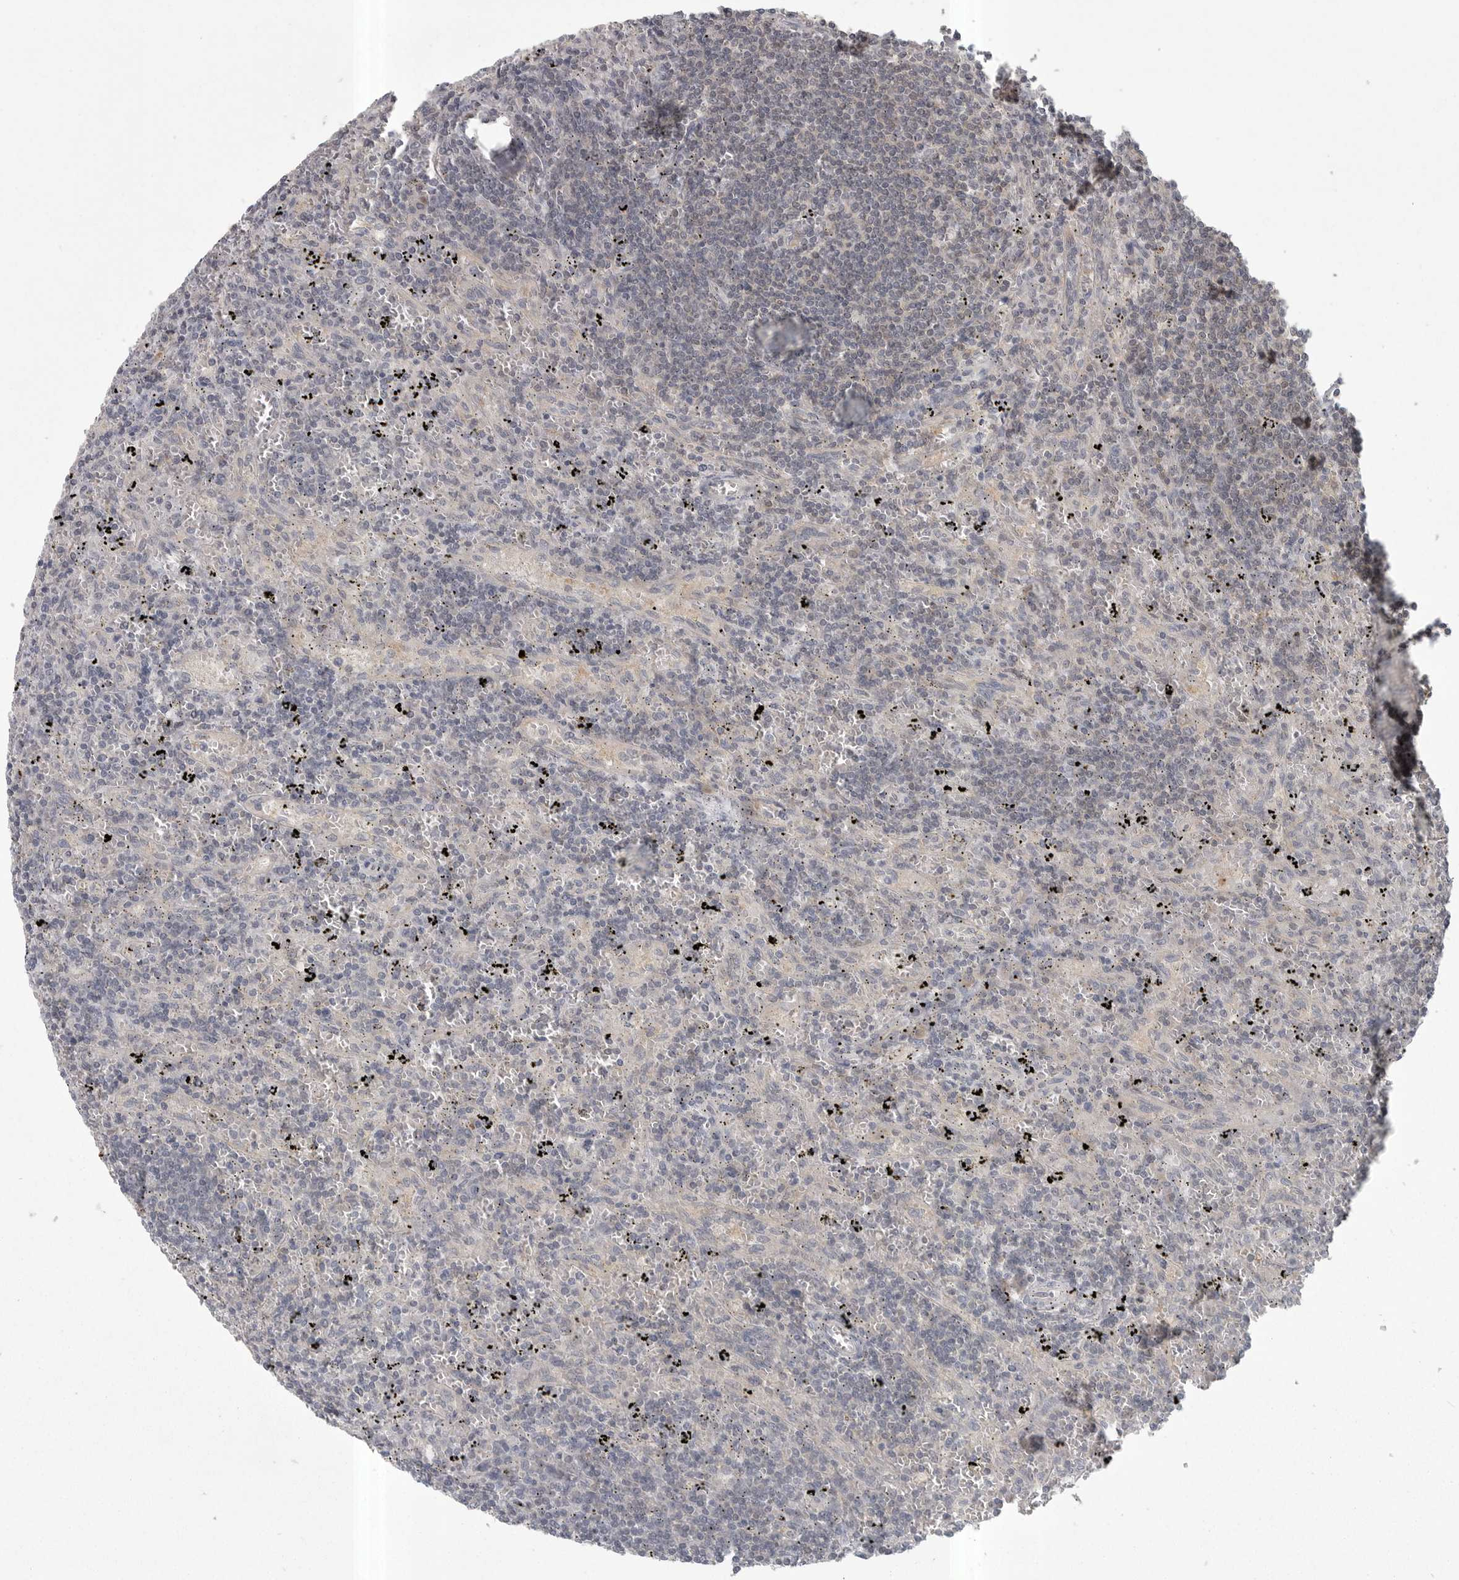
{"staining": {"intensity": "negative", "quantity": "none", "location": "none"}, "tissue": "lymphoma", "cell_type": "Tumor cells", "image_type": "cancer", "snomed": [{"axis": "morphology", "description": "Malignant lymphoma, non-Hodgkin's type, Low grade"}, {"axis": "topography", "description": "Spleen"}], "caption": "High power microscopy image of an immunohistochemistry histopathology image of lymphoma, revealing no significant expression in tumor cells.", "gene": "PHF13", "patient": {"sex": "male", "age": 76}}